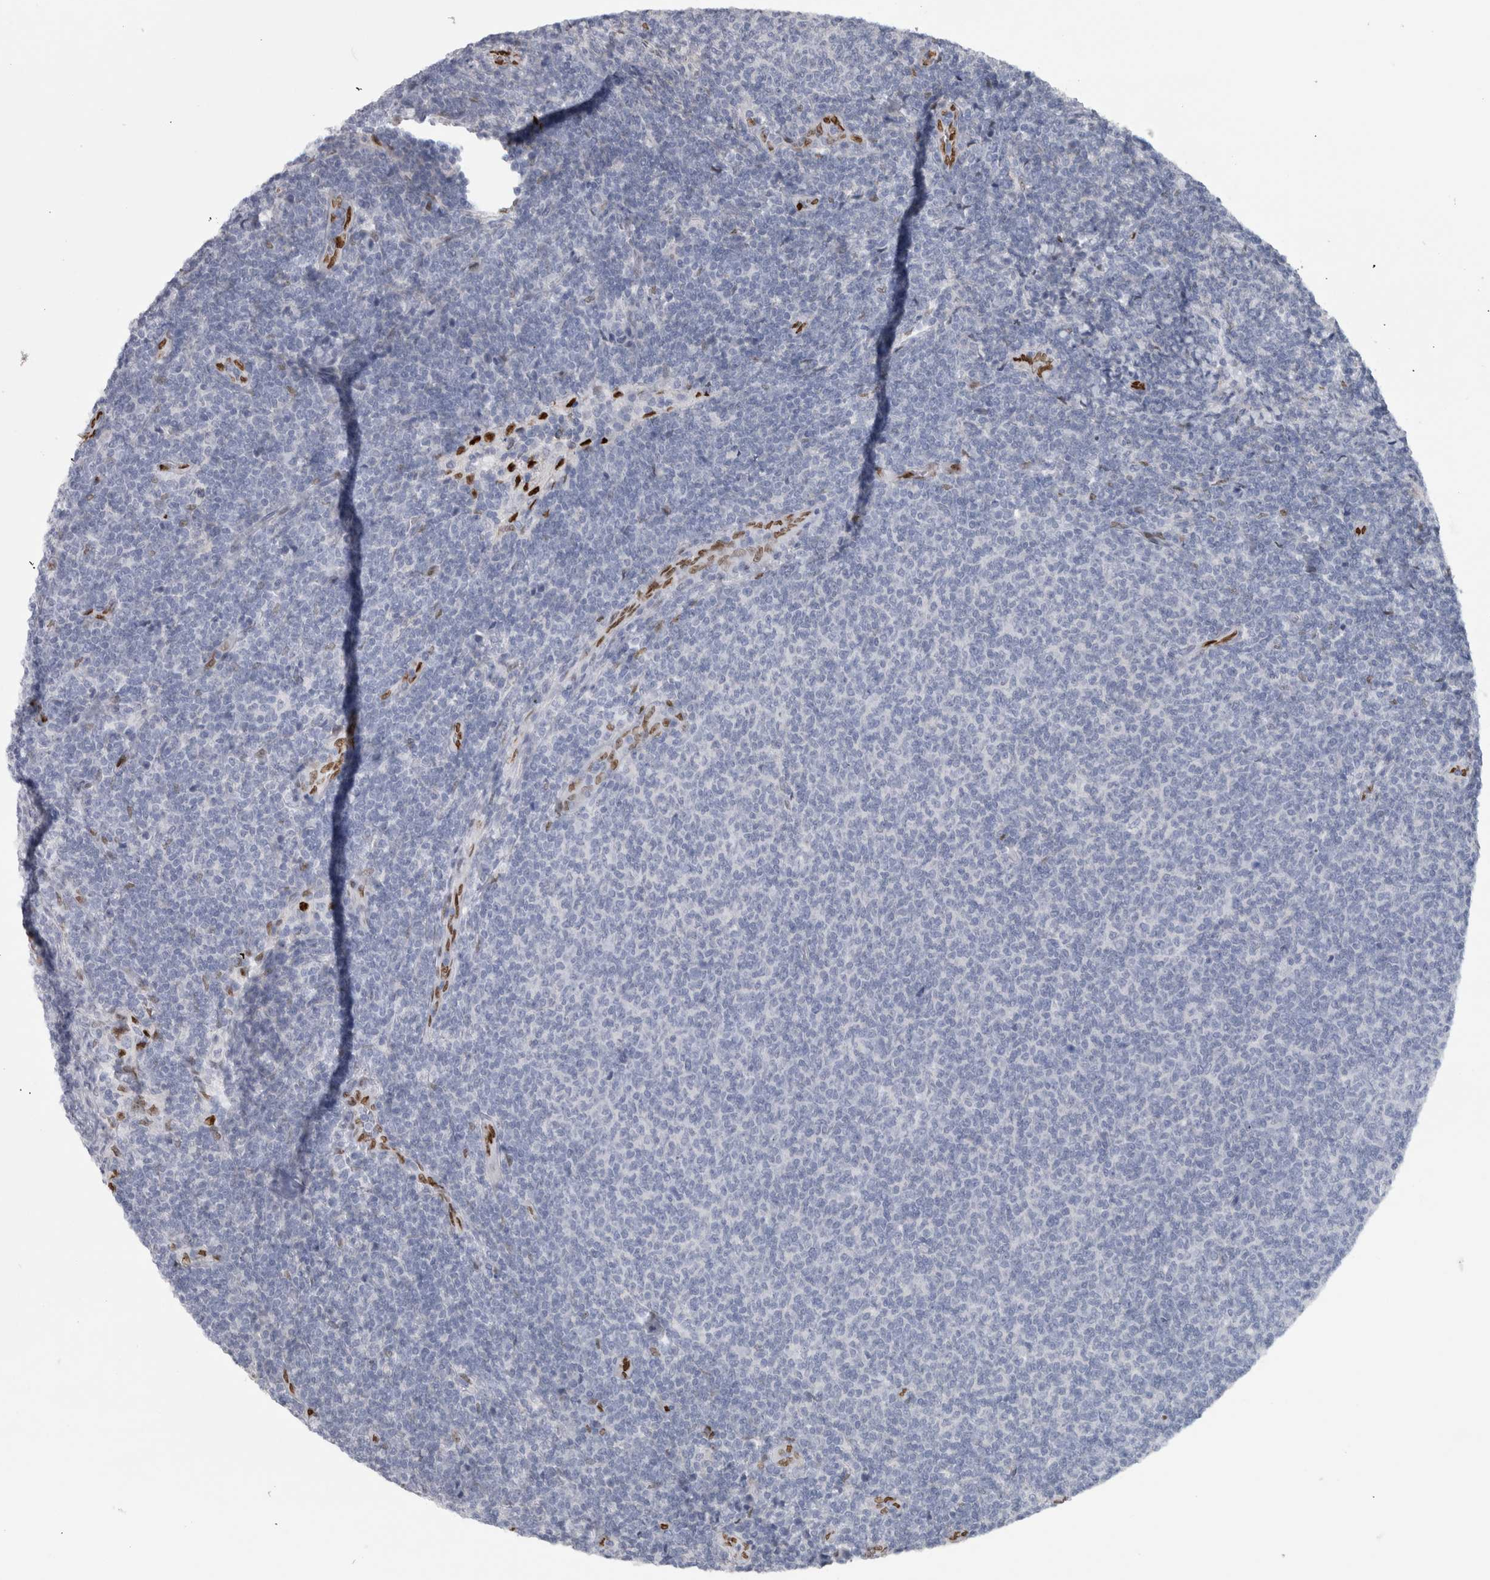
{"staining": {"intensity": "negative", "quantity": "none", "location": "none"}, "tissue": "lymphoma", "cell_type": "Tumor cells", "image_type": "cancer", "snomed": [{"axis": "morphology", "description": "Malignant lymphoma, non-Hodgkin's type, Low grade"}, {"axis": "topography", "description": "Lymph node"}], "caption": "Tumor cells are negative for protein expression in human lymphoma.", "gene": "IL33", "patient": {"sex": "male", "age": 66}}